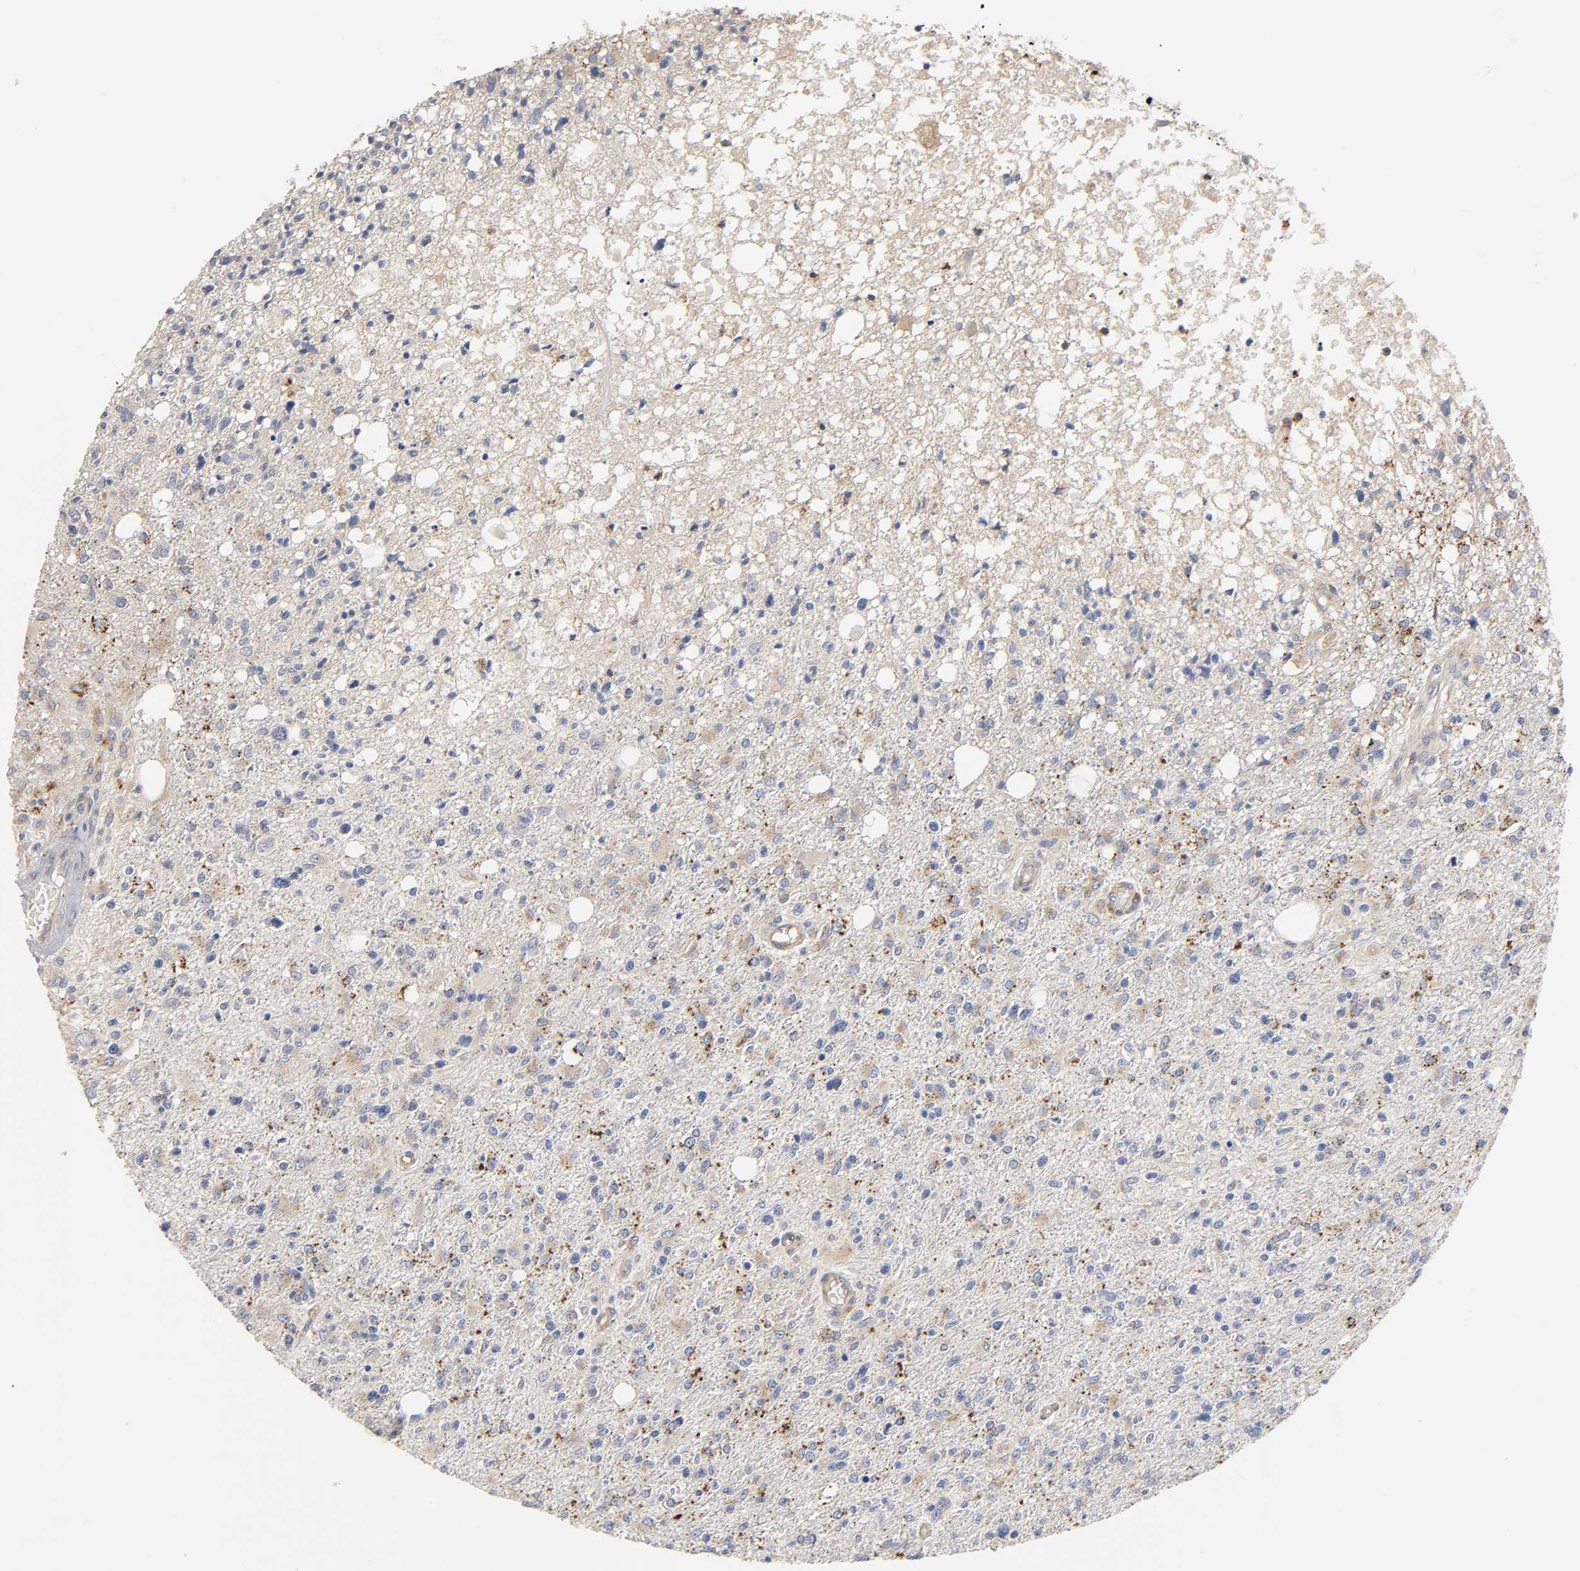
{"staining": {"intensity": "weak", "quantity": ">75%", "location": "cytoplasmic/membranous"}, "tissue": "glioma", "cell_type": "Tumor cells", "image_type": "cancer", "snomed": [{"axis": "morphology", "description": "Glioma, malignant, High grade"}, {"axis": "topography", "description": "Cerebral cortex"}], "caption": "Glioma stained with DAB (3,3'-diaminobenzidine) immunohistochemistry (IHC) shows low levels of weak cytoplasmic/membranous positivity in approximately >75% of tumor cells.", "gene": "C17orf75", "patient": {"sex": "male", "age": 76}}